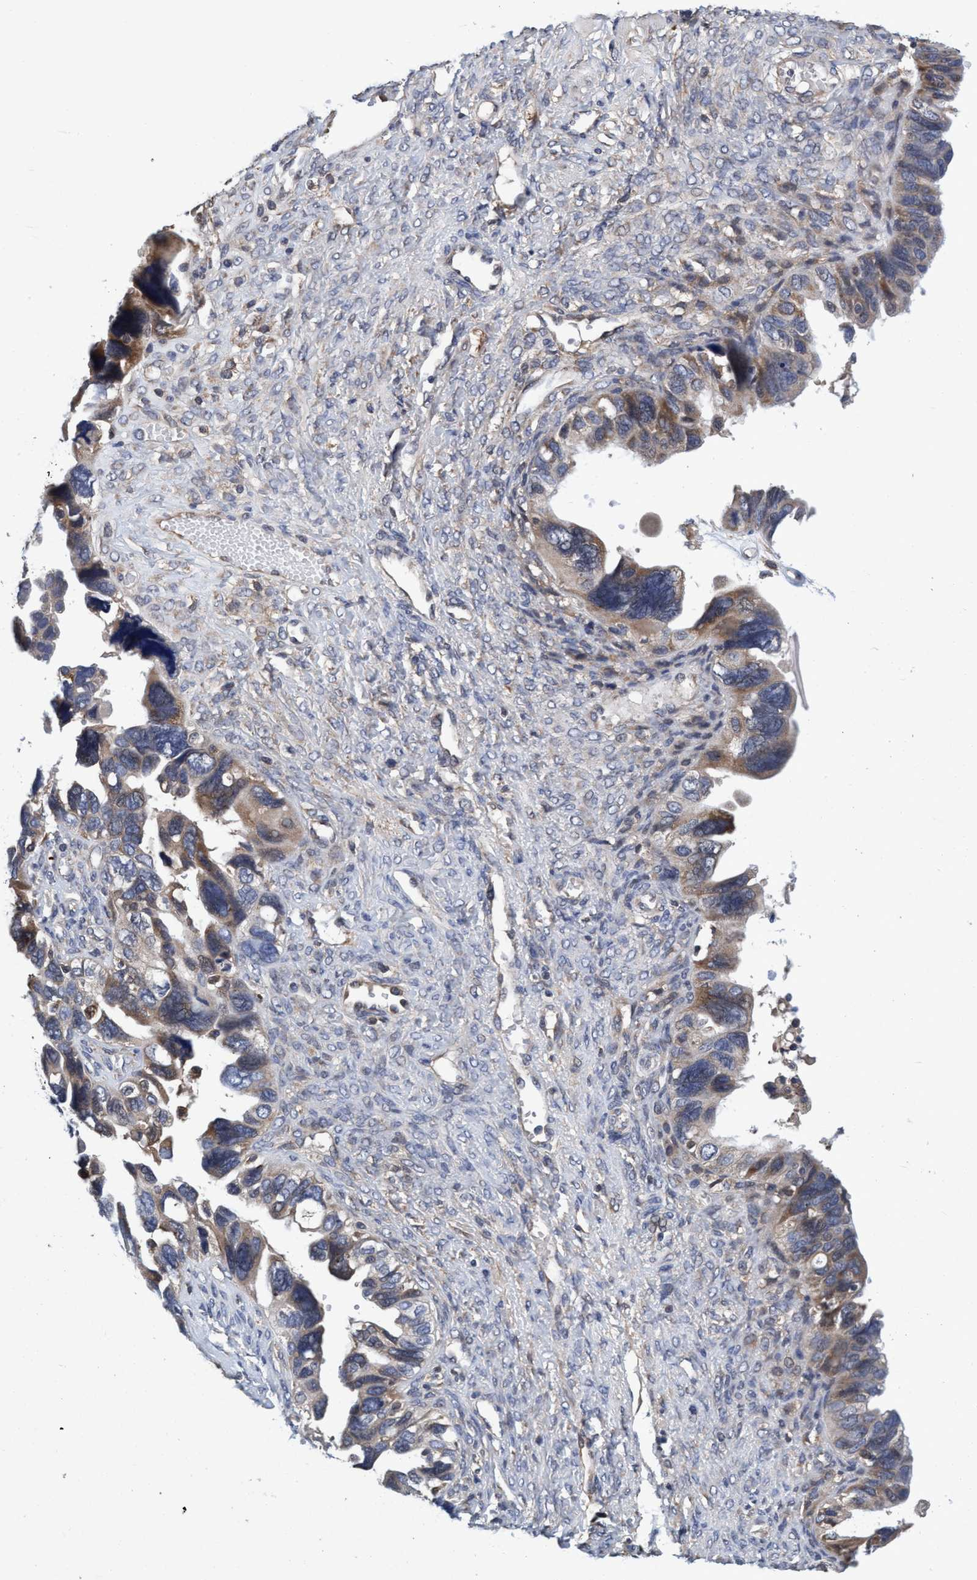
{"staining": {"intensity": "weak", "quantity": "25%-75%", "location": "cytoplasmic/membranous"}, "tissue": "ovarian cancer", "cell_type": "Tumor cells", "image_type": "cancer", "snomed": [{"axis": "morphology", "description": "Cystadenocarcinoma, serous, NOS"}, {"axis": "topography", "description": "Ovary"}], "caption": "Brown immunohistochemical staining in ovarian cancer (serous cystadenocarcinoma) shows weak cytoplasmic/membranous positivity in approximately 25%-75% of tumor cells.", "gene": "CALCOCO2", "patient": {"sex": "female", "age": 79}}